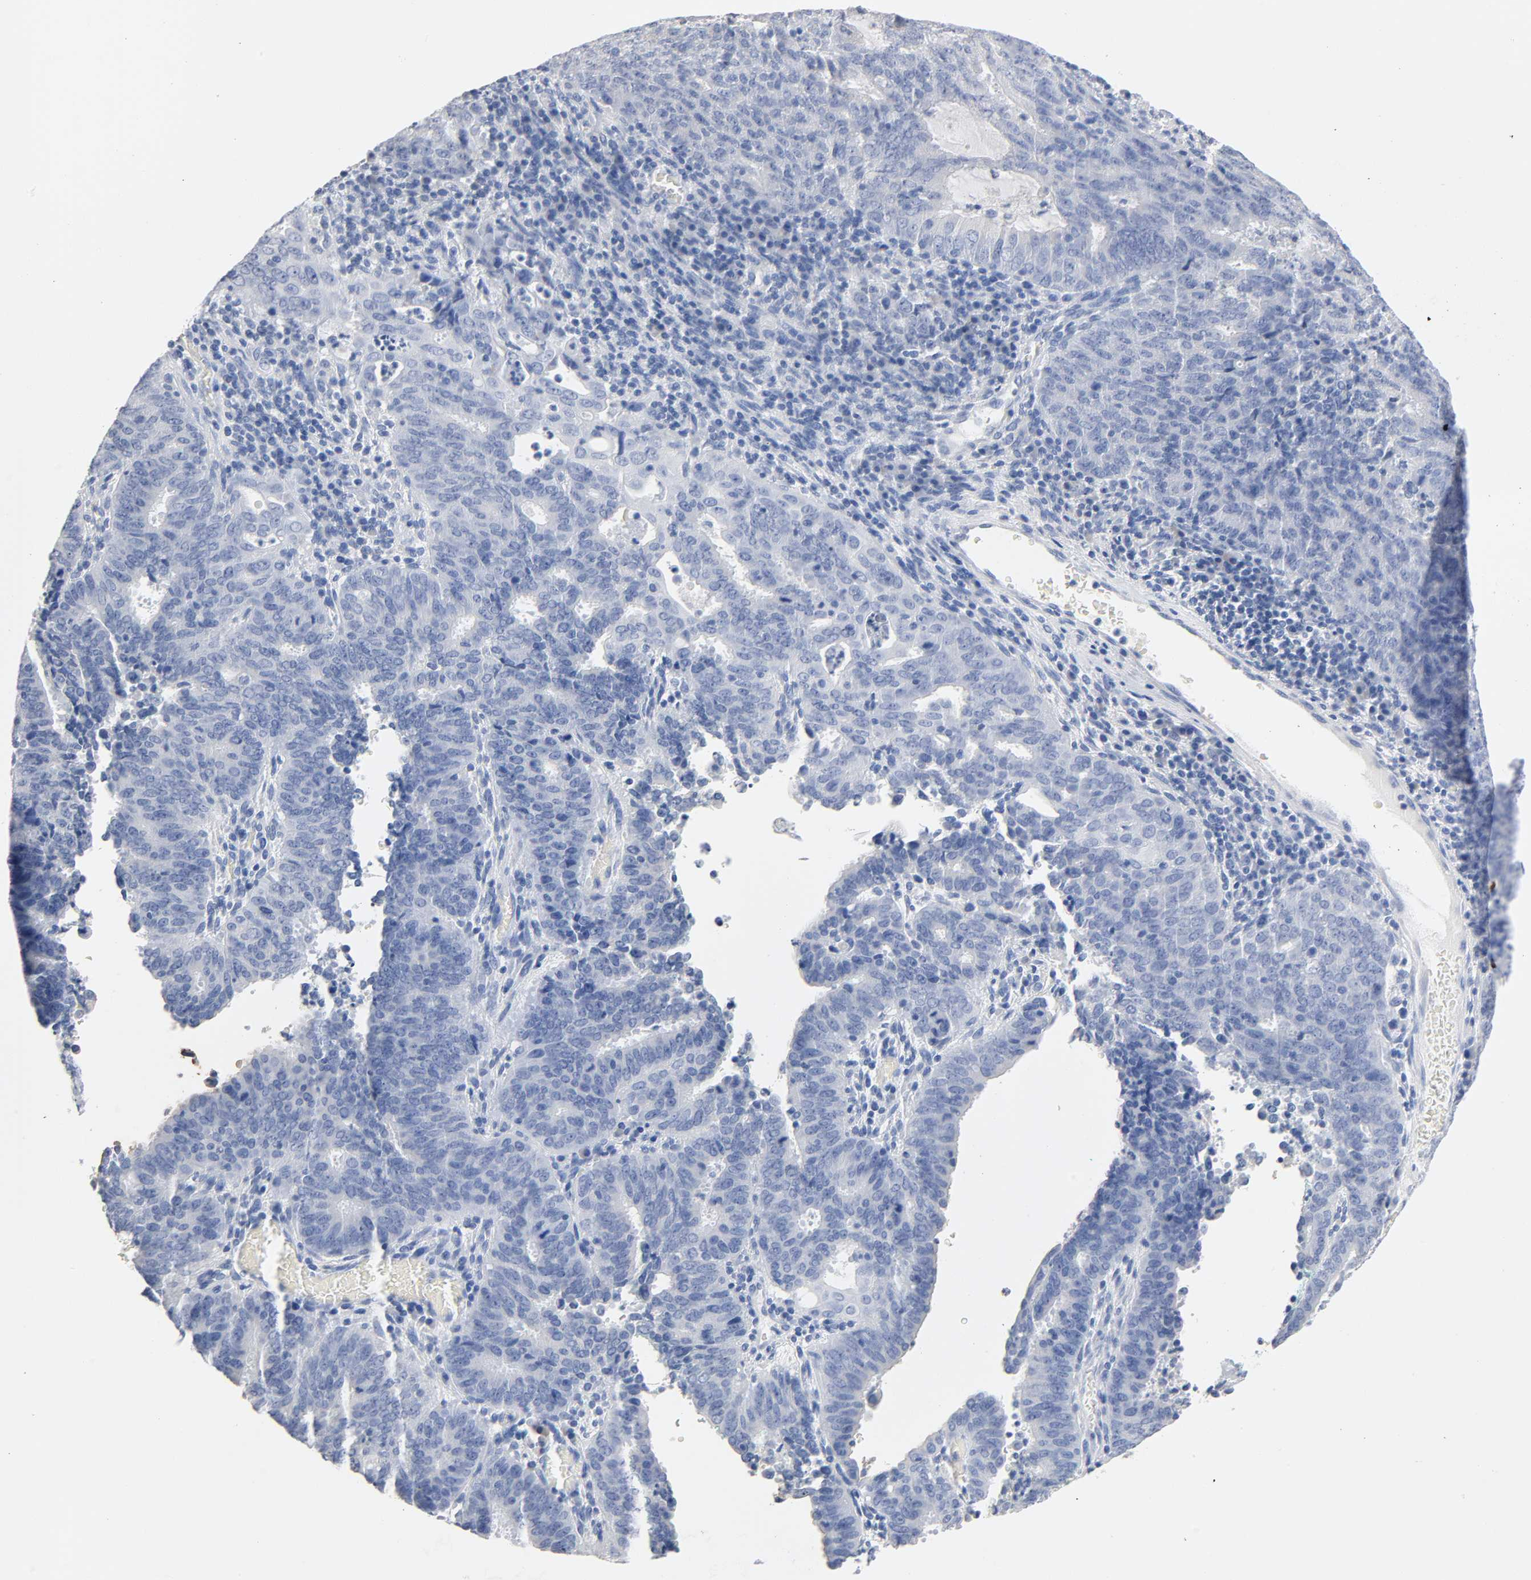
{"staining": {"intensity": "negative", "quantity": "none", "location": "none"}, "tissue": "cervical cancer", "cell_type": "Tumor cells", "image_type": "cancer", "snomed": [{"axis": "morphology", "description": "Adenocarcinoma, NOS"}, {"axis": "topography", "description": "Cervix"}], "caption": "An immunohistochemistry (IHC) micrograph of cervical adenocarcinoma is shown. There is no staining in tumor cells of cervical adenocarcinoma.", "gene": "ACP3", "patient": {"sex": "female", "age": 44}}